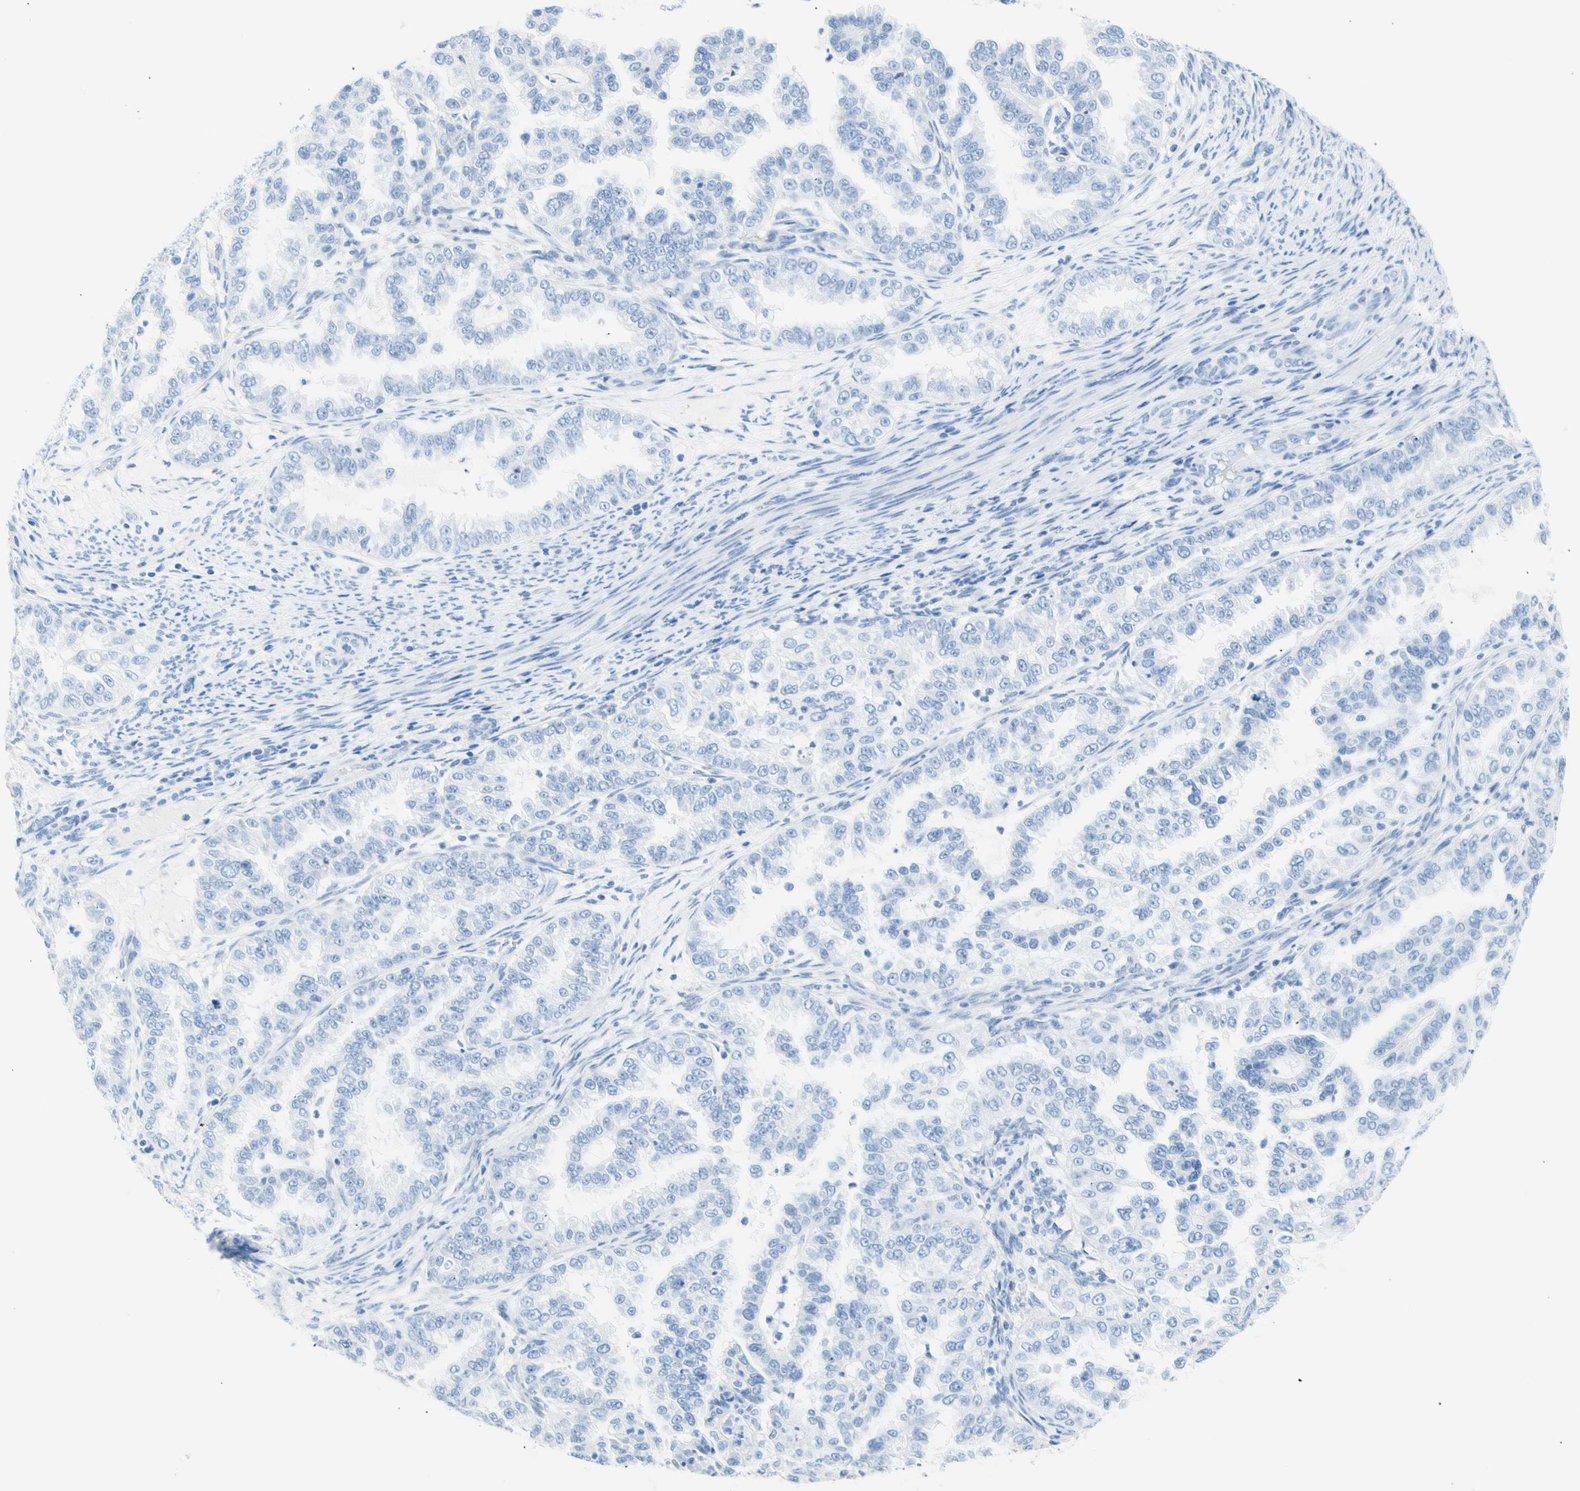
{"staining": {"intensity": "negative", "quantity": "none", "location": "none"}, "tissue": "endometrial cancer", "cell_type": "Tumor cells", "image_type": "cancer", "snomed": [{"axis": "morphology", "description": "Adenocarcinoma, NOS"}, {"axis": "topography", "description": "Endometrium"}], "caption": "The image demonstrates no significant positivity in tumor cells of endometrial cancer. Brightfield microscopy of immunohistochemistry (IHC) stained with DAB (brown) and hematoxylin (blue), captured at high magnification.", "gene": "CEL", "patient": {"sex": "female", "age": 85}}